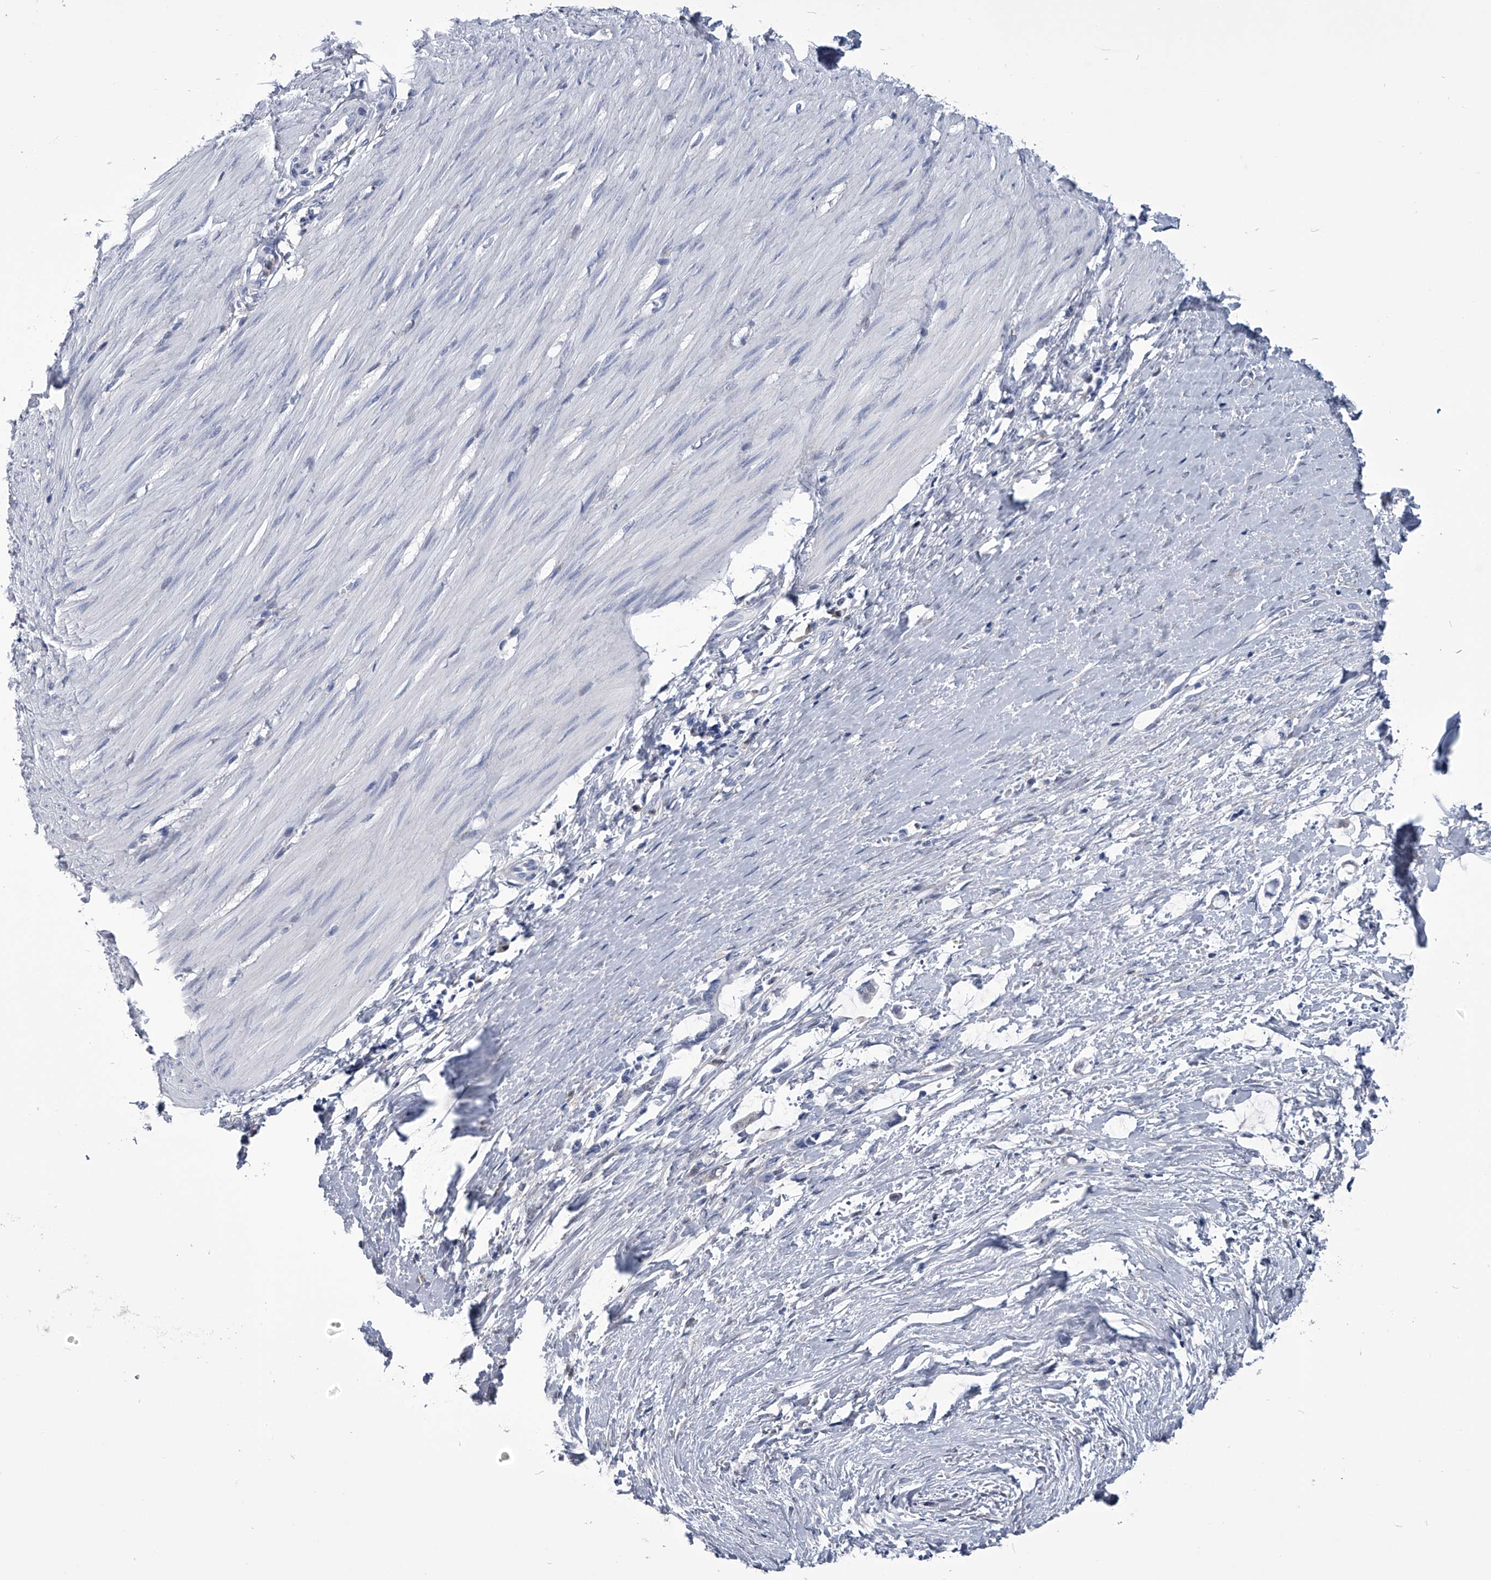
{"staining": {"intensity": "negative", "quantity": "none", "location": "none"}, "tissue": "smooth muscle", "cell_type": "Smooth muscle cells", "image_type": "normal", "snomed": [{"axis": "morphology", "description": "Normal tissue, NOS"}, {"axis": "morphology", "description": "Adenocarcinoma, NOS"}, {"axis": "topography", "description": "Colon"}, {"axis": "topography", "description": "Peripheral nerve tissue"}], "caption": "Protein analysis of unremarkable smooth muscle displays no significant positivity in smooth muscle cells.", "gene": "PDXK", "patient": {"sex": "male", "age": 14}}